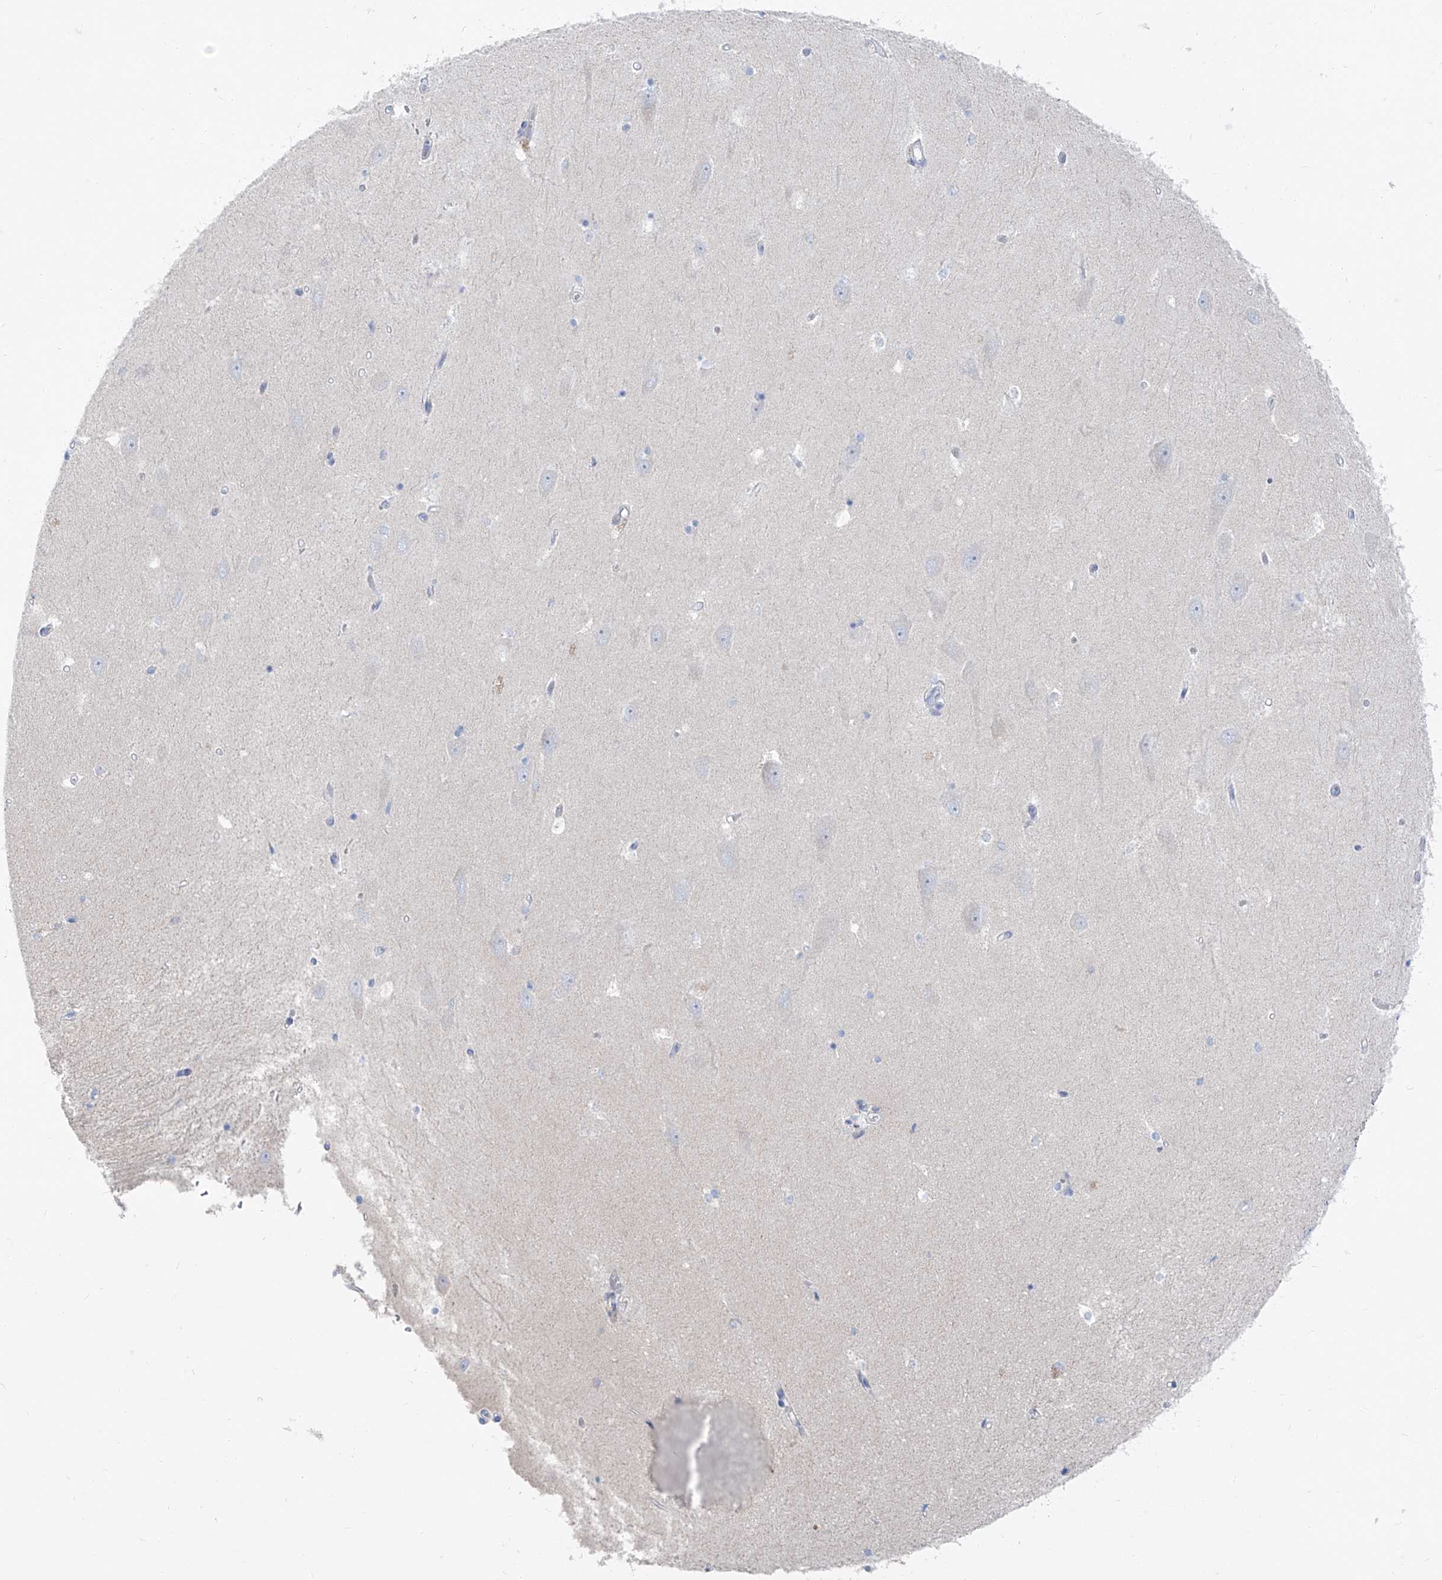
{"staining": {"intensity": "negative", "quantity": "none", "location": "none"}, "tissue": "hippocampus", "cell_type": "Glial cells", "image_type": "normal", "snomed": [{"axis": "morphology", "description": "Normal tissue, NOS"}, {"axis": "topography", "description": "Hippocampus"}], "caption": "Glial cells are negative for protein expression in unremarkable human hippocampus. Brightfield microscopy of immunohistochemistry stained with DAB (3,3'-diaminobenzidine) (brown) and hematoxylin (blue), captured at high magnification.", "gene": "FRS3", "patient": {"sex": "male", "age": 45}}